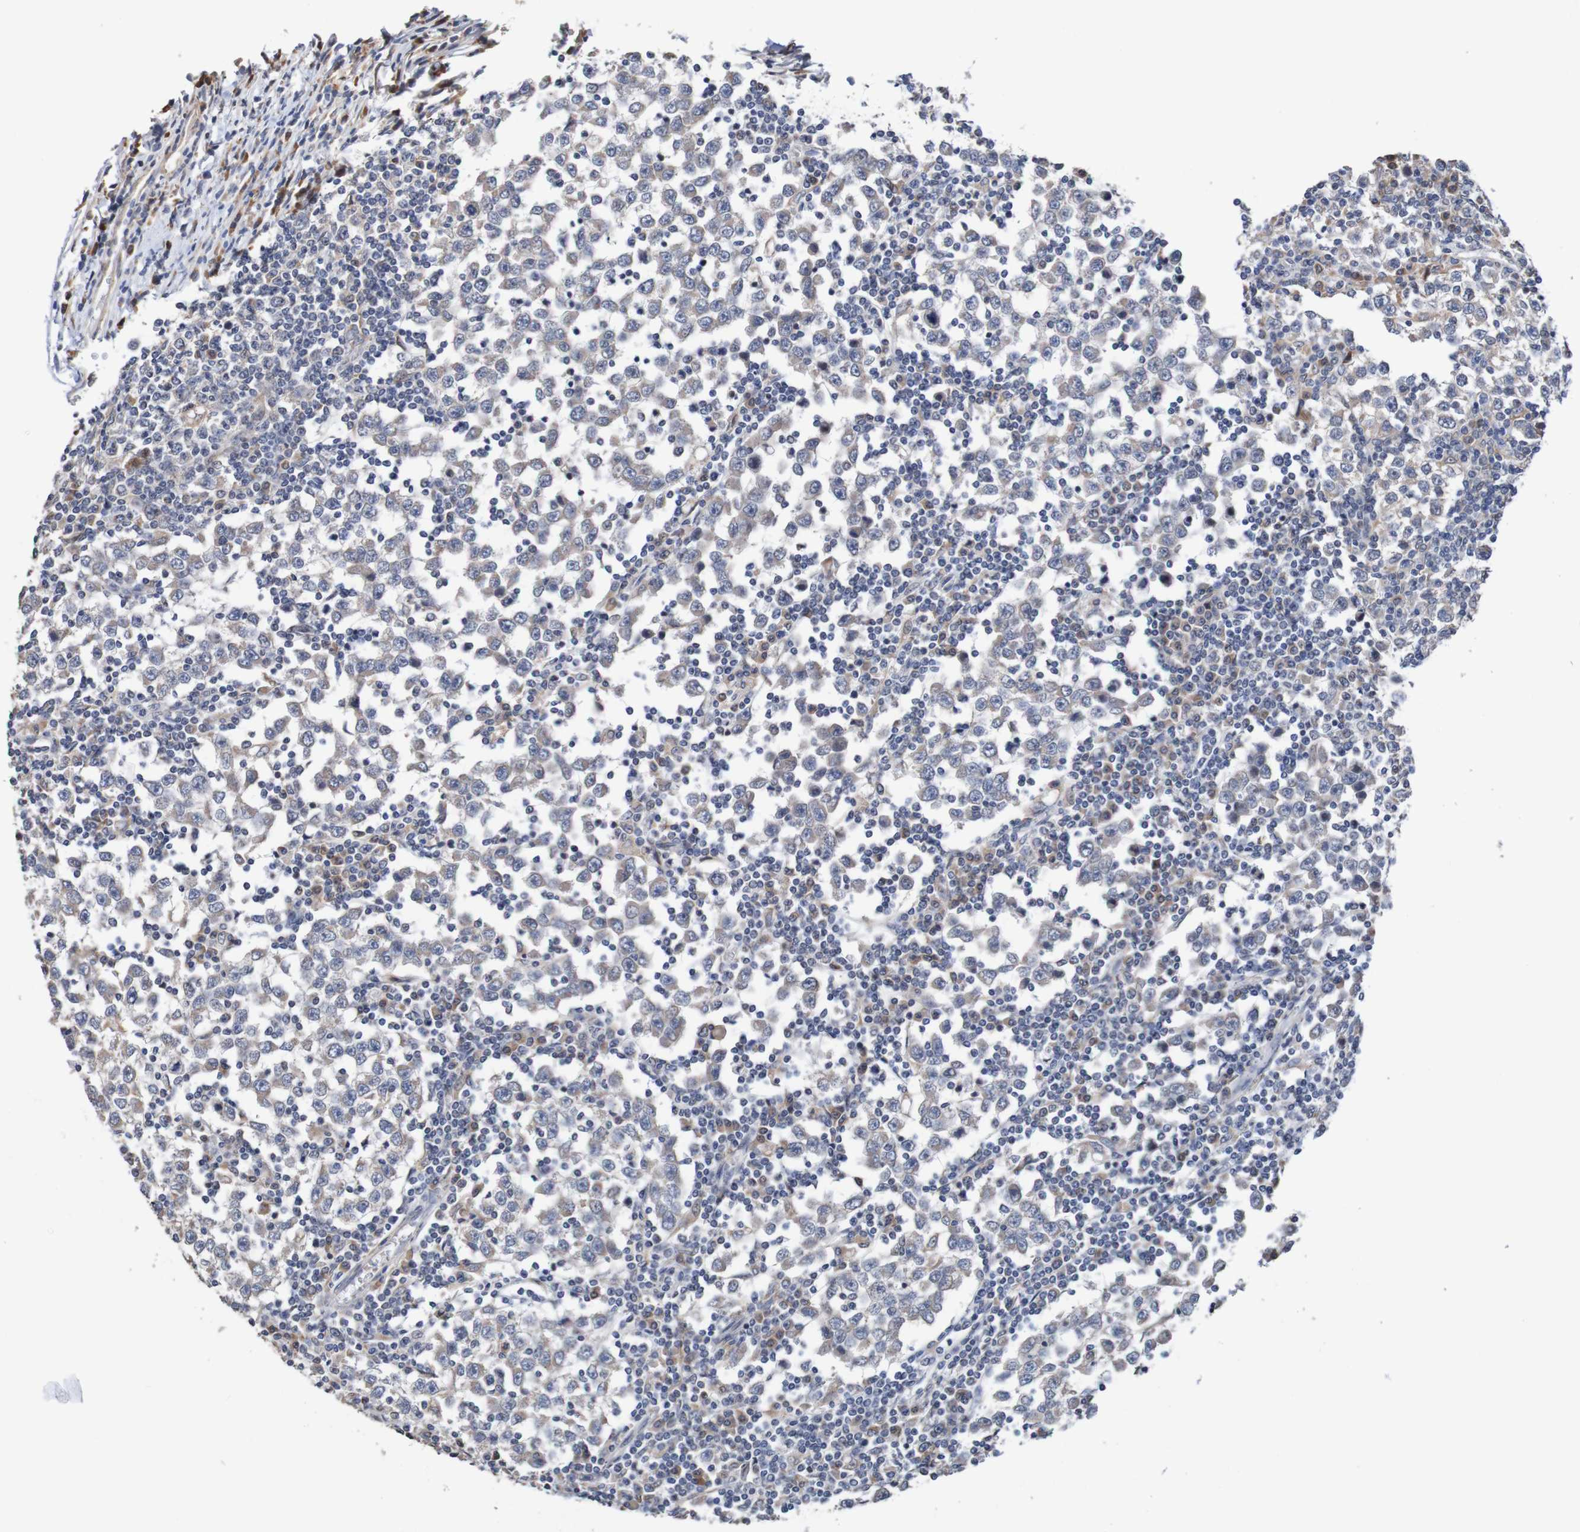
{"staining": {"intensity": "weak", "quantity": "25%-75%", "location": "cytoplasmic/membranous"}, "tissue": "testis cancer", "cell_type": "Tumor cells", "image_type": "cancer", "snomed": [{"axis": "morphology", "description": "Seminoma, NOS"}, {"axis": "topography", "description": "Testis"}], "caption": "Tumor cells show low levels of weak cytoplasmic/membranous staining in about 25%-75% of cells in human testis cancer. The protein of interest is stained brown, and the nuclei are stained in blue (DAB IHC with brightfield microscopy, high magnification).", "gene": "FIBP", "patient": {"sex": "male", "age": 65}}